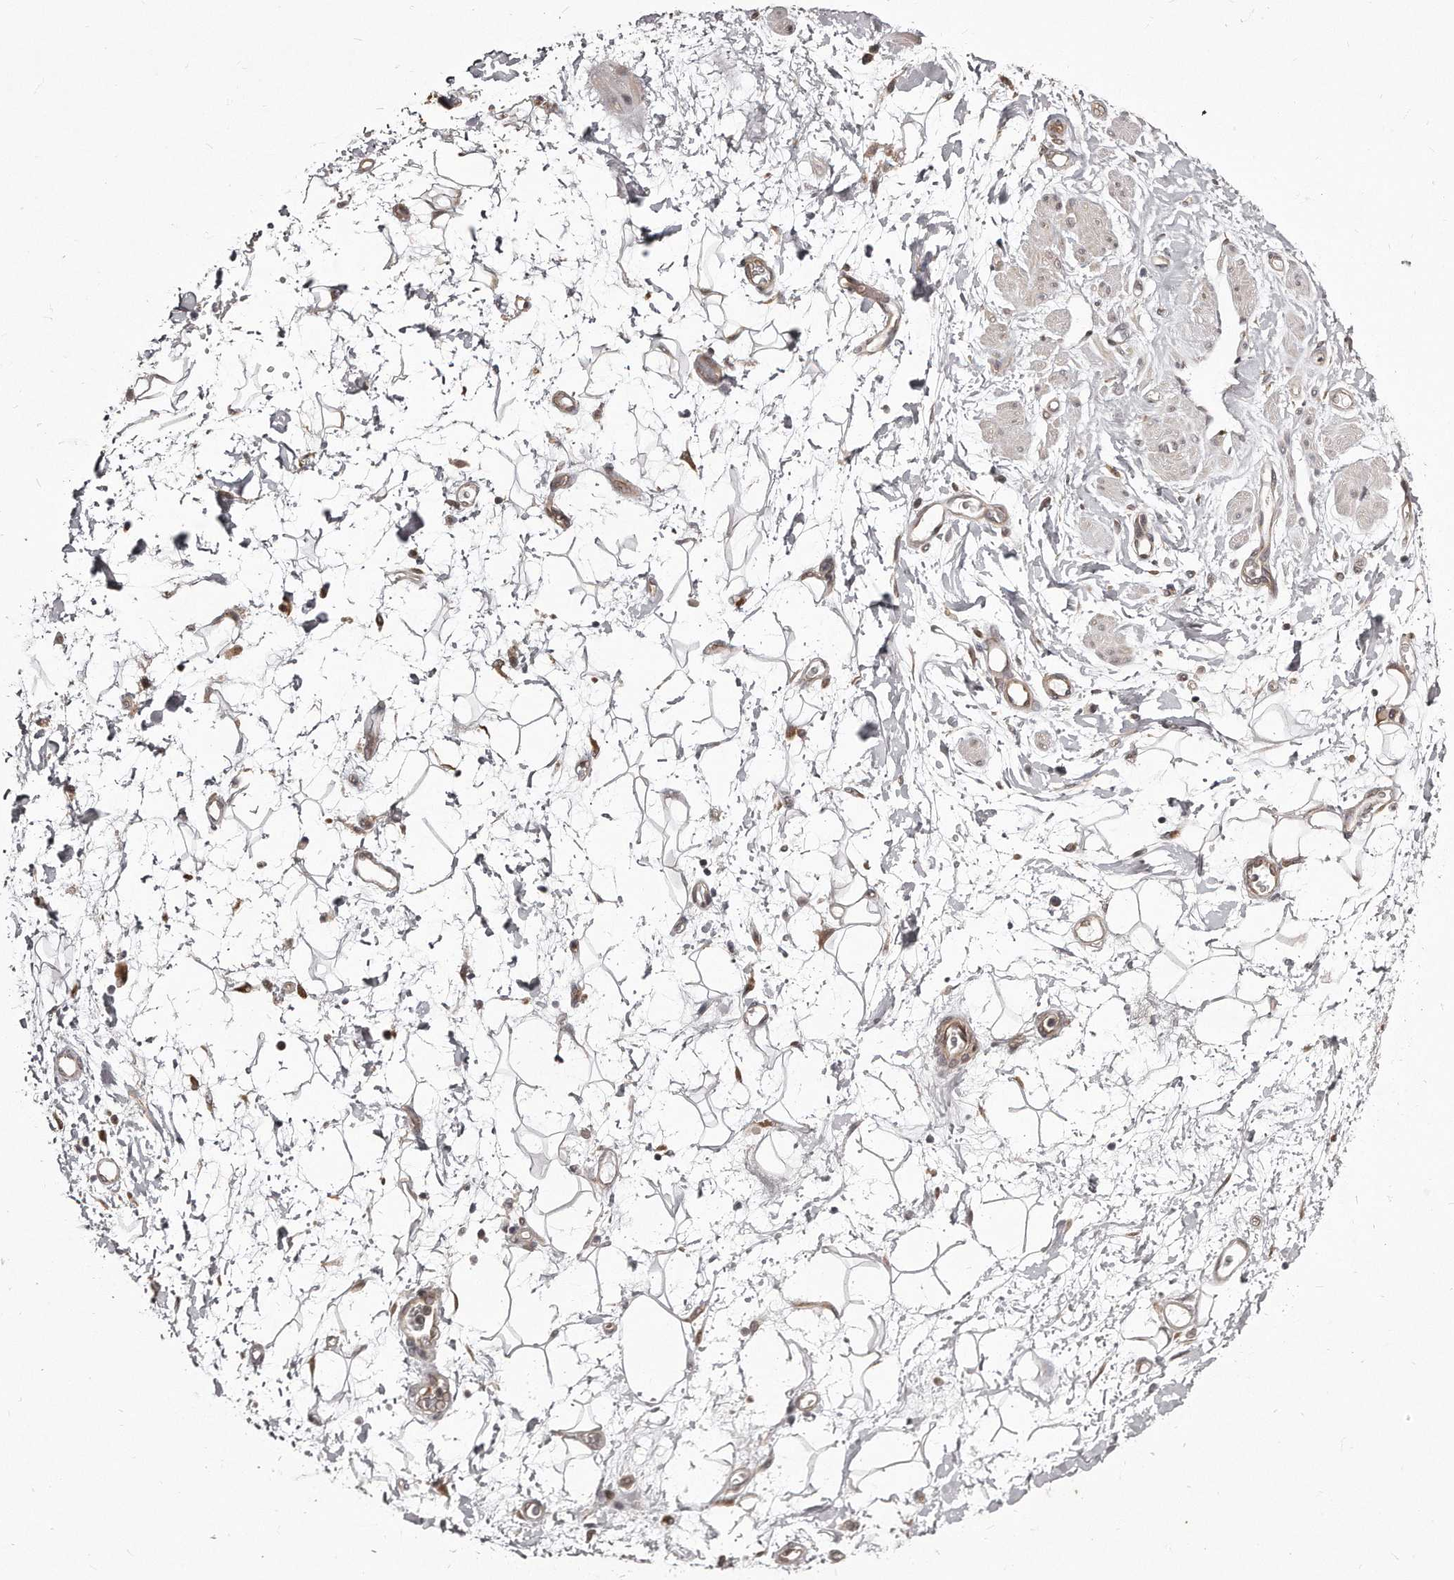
{"staining": {"intensity": "weak", "quantity": "25%-75%", "location": "cytoplasmic/membranous"}, "tissue": "adipose tissue", "cell_type": "Adipocytes", "image_type": "normal", "snomed": [{"axis": "morphology", "description": "Normal tissue, NOS"}, {"axis": "morphology", "description": "Adenocarcinoma, NOS"}, {"axis": "topography", "description": "Pancreas"}, {"axis": "topography", "description": "Peripheral nerve tissue"}], "caption": "Adipocytes exhibit weak cytoplasmic/membranous staining in approximately 25%-75% of cells in benign adipose tissue.", "gene": "TRAPPC14", "patient": {"sex": "male", "age": 59}}